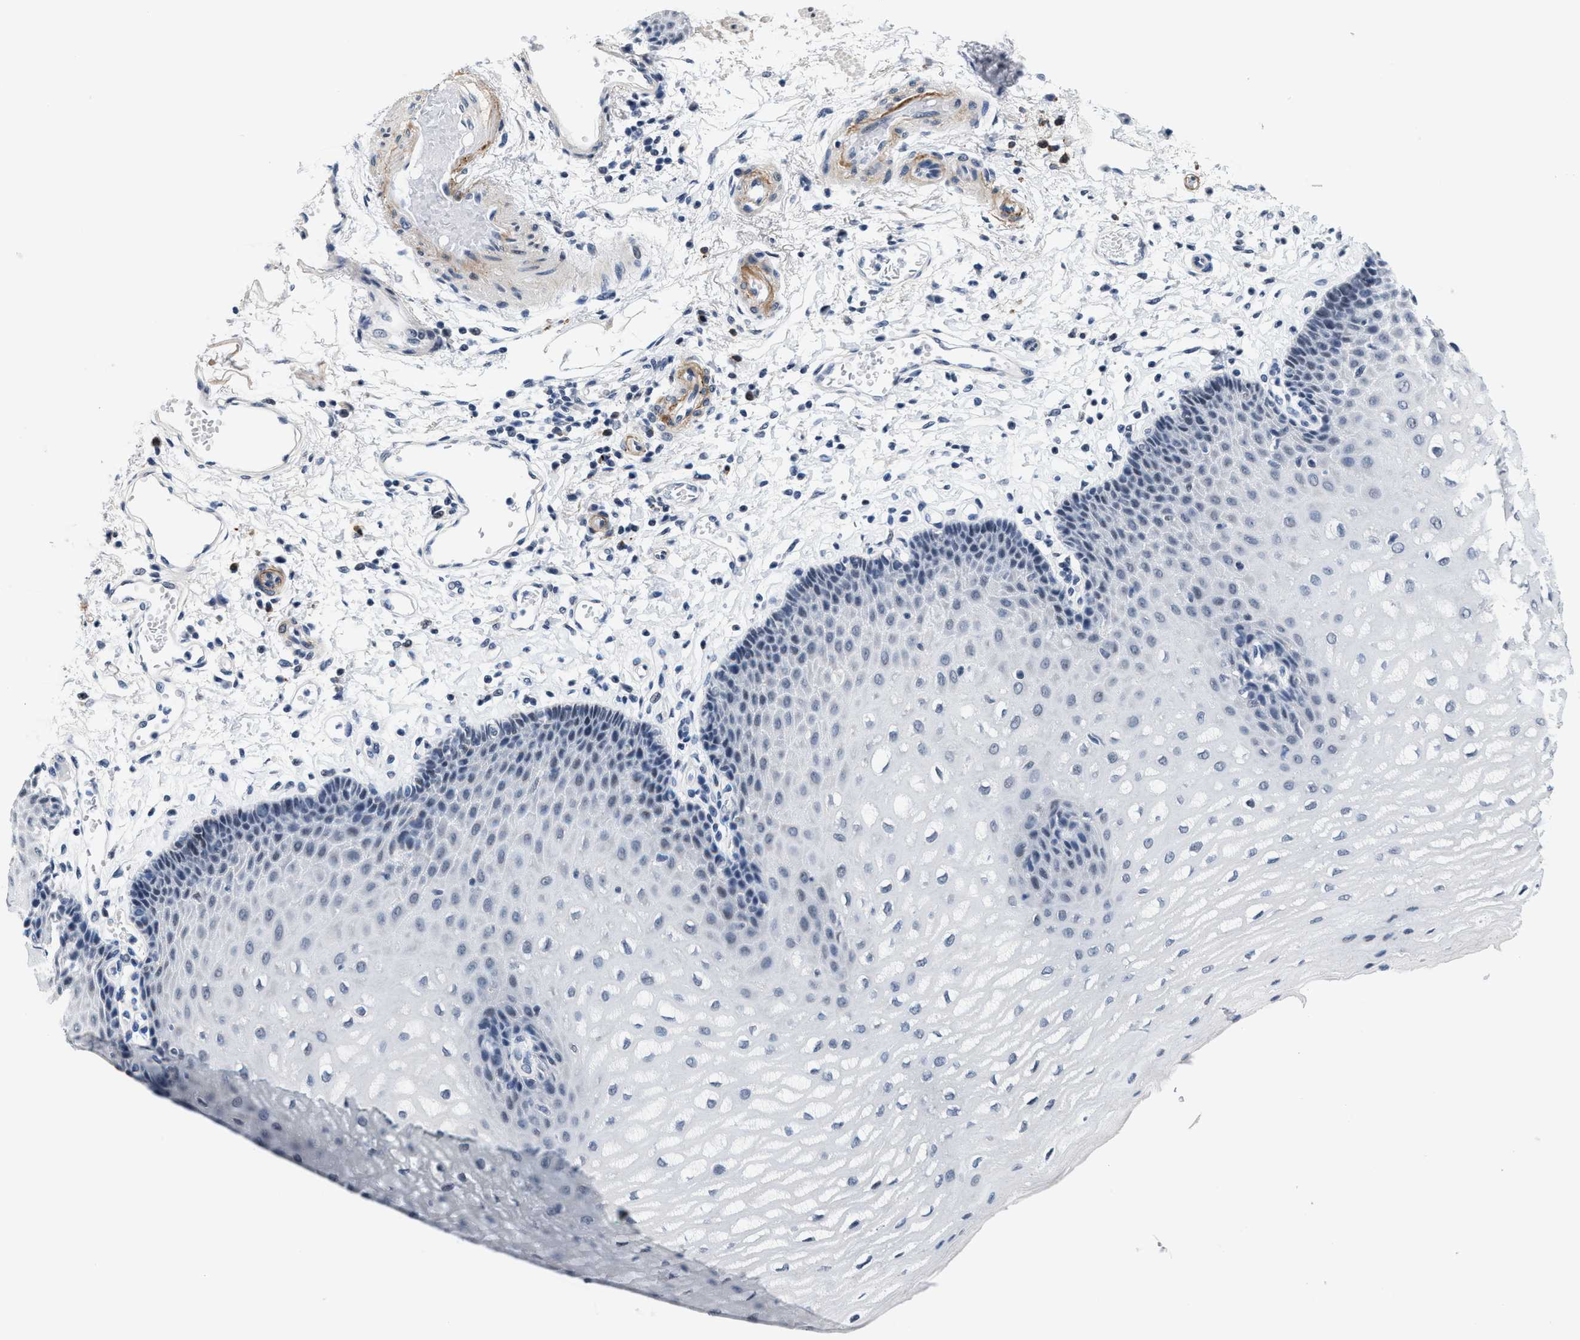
{"staining": {"intensity": "negative", "quantity": "none", "location": "none"}, "tissue": "esophagus", "cell_type": "Squamous epithelial cells", "image_type": "normal", "snomed": [{"axis": "morphology", "description": "Normal tissue, NOS"}, {"axis": "topography", "description": "Esophagus"}], "caption": "Micrograph shows no significant protein staining in squamous epithelial cells of unremarkable esophagus. (IHC, brightfield microscopy, high magnification).", "gene": "SETD1B", "patient": {"sex": "male", "age": 54}}